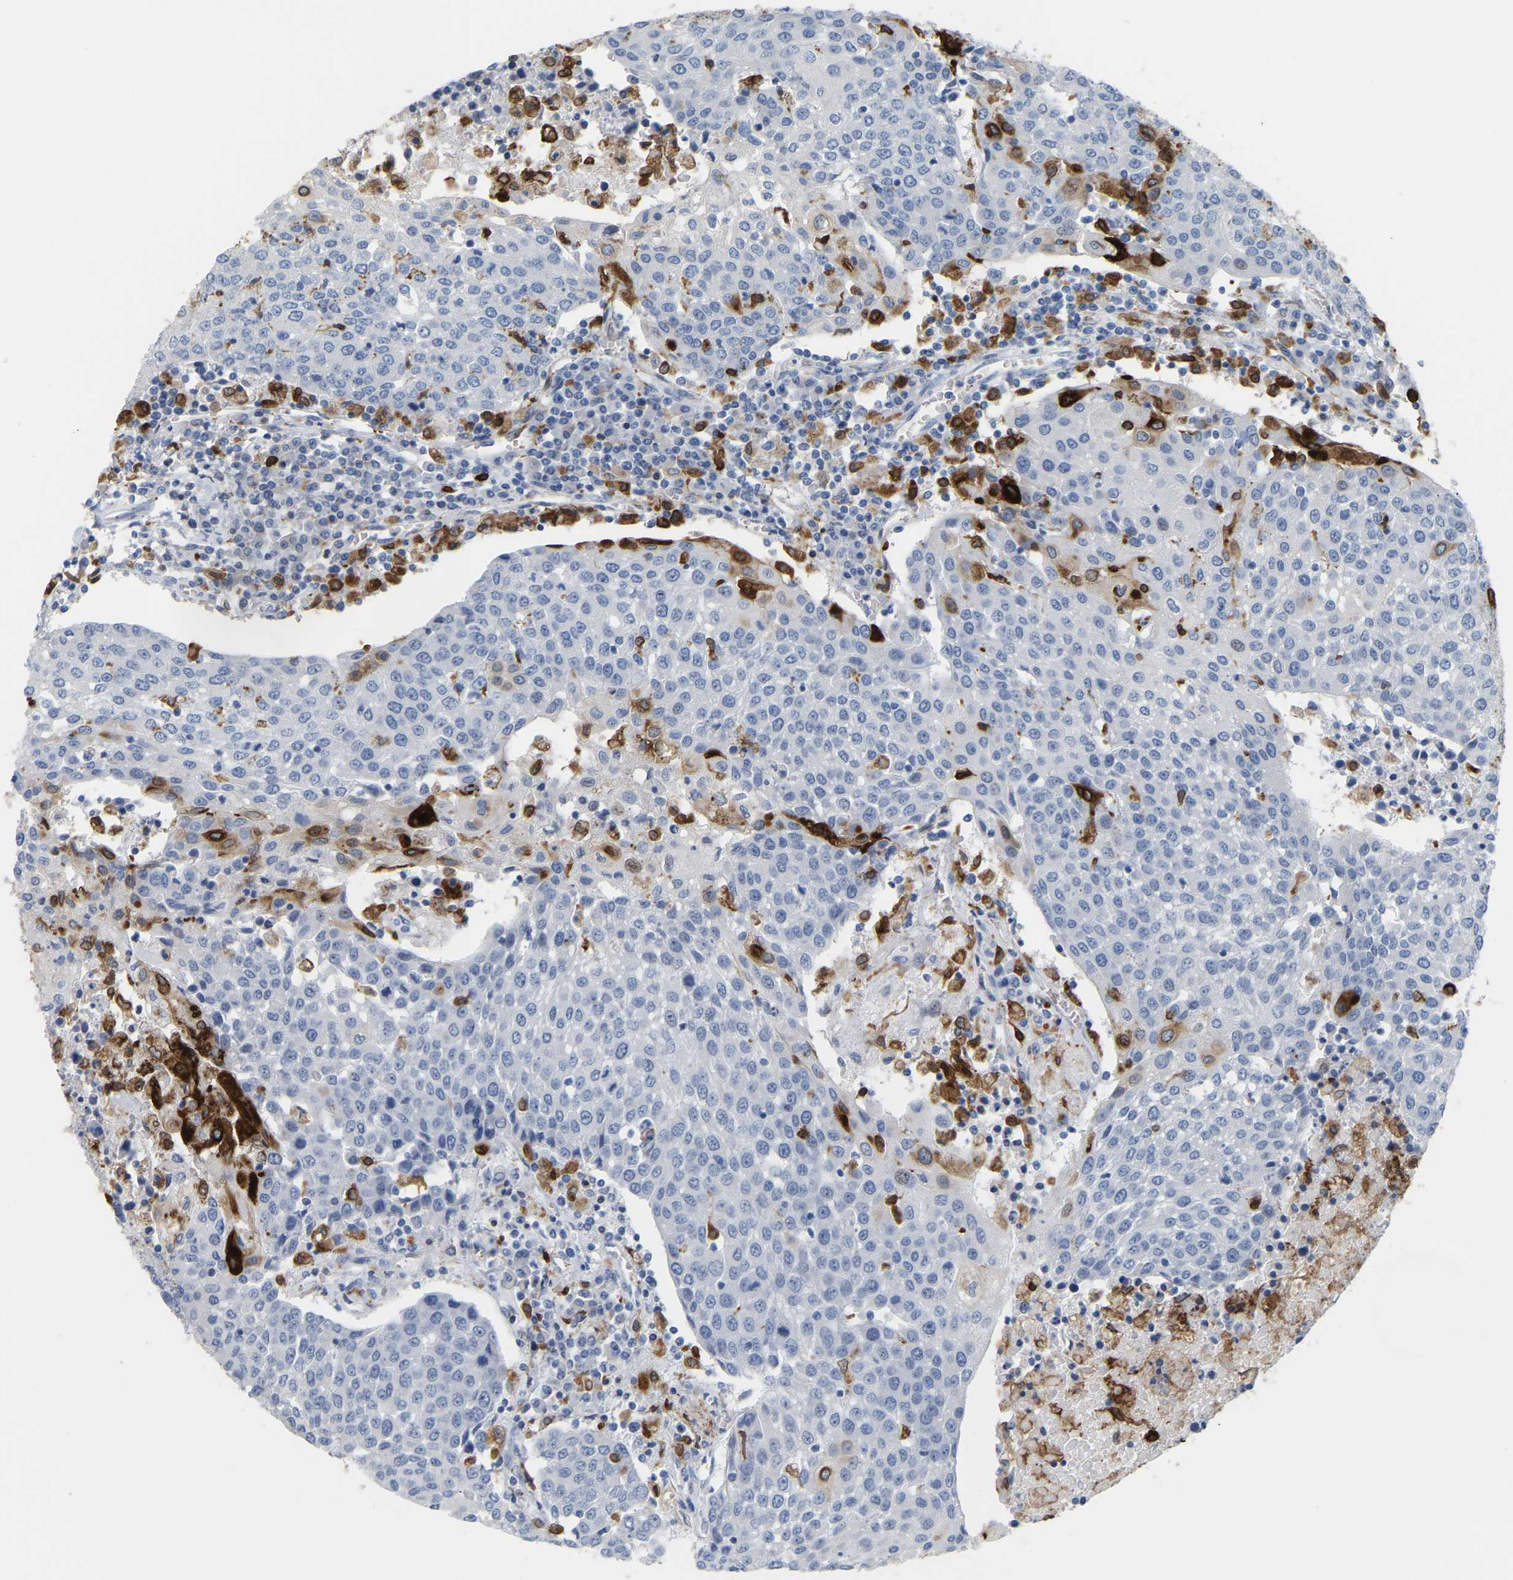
{"staining": {"intensity": "negative", "quantity": "none", "location": "none"}, "tissue": "urothelial cancer", "cell_type": "Tumor cells", "image_type": "cancer", "snomed": [{"axis": "morphology", "description": "Urothelial carcinoma, High grade"}, {"axis": "topography", "description": "Urinary bladder"}], "caption": "High power microscopy micrograph of an IHC photomicrograph of urothelial cancer, revealing no significant expression in tumor cells.", "gene": "PTGS1", "patient": {"sex": "female", "age": 85}}